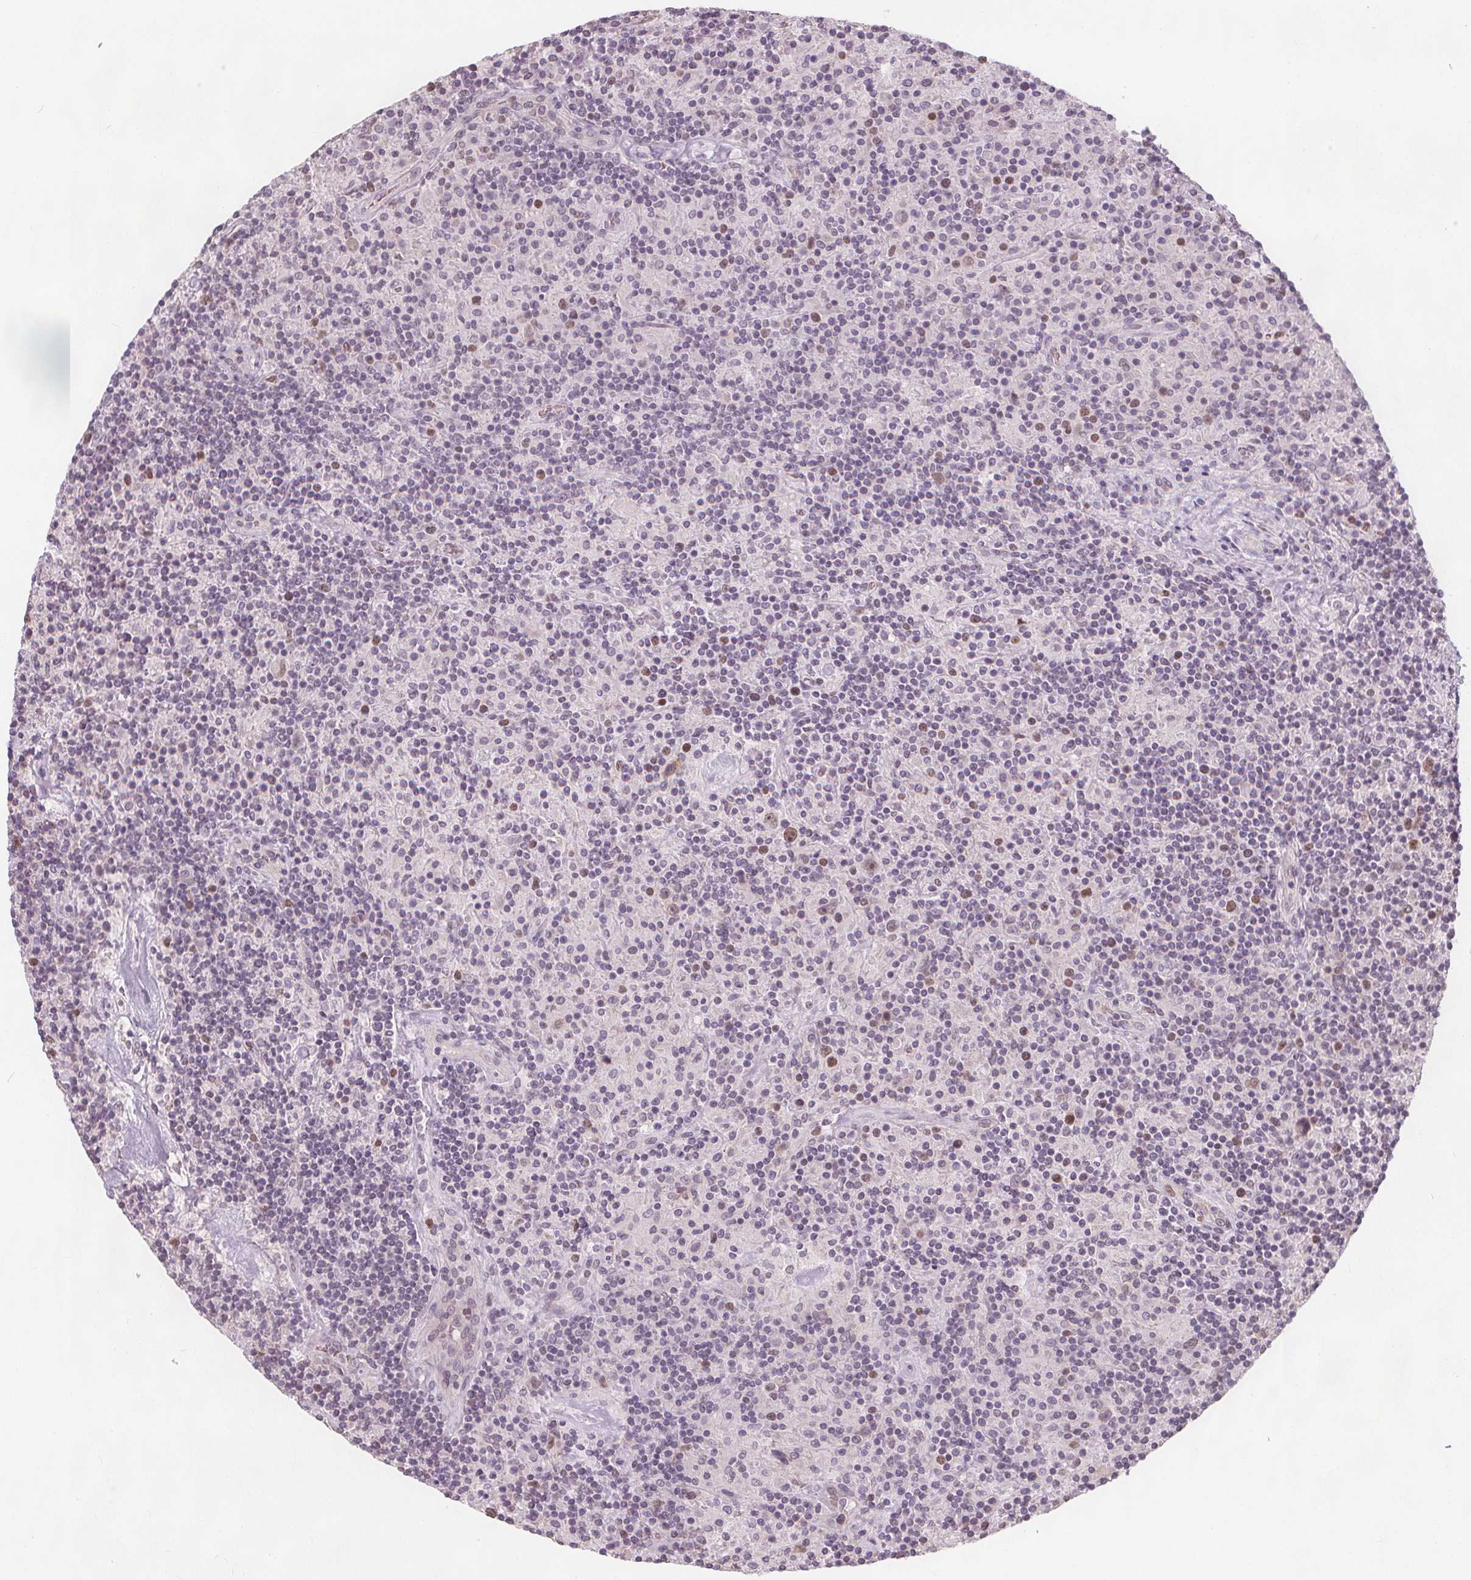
{"staining": {"intensity": "moderate", "quantity": "25%-75%", "location": "nuclear"}, "tissue": "lymphoma", "cell_type": "Tumor cells", "image_type": "cancer", "snomed": [{"axis": "morphology", "description": "Hodgkin's disease, NOS"}, {"axis": "topography", "description": "Lymph node"}], "caption": "The micrograph shows staining of lymphoma, revealing moderate nuclear protein positivity (brown color) within tumor cells. Nuclei are stained in blue.", "gene": "TIPIN", "patient": {"sex": "male", "age": 70}}